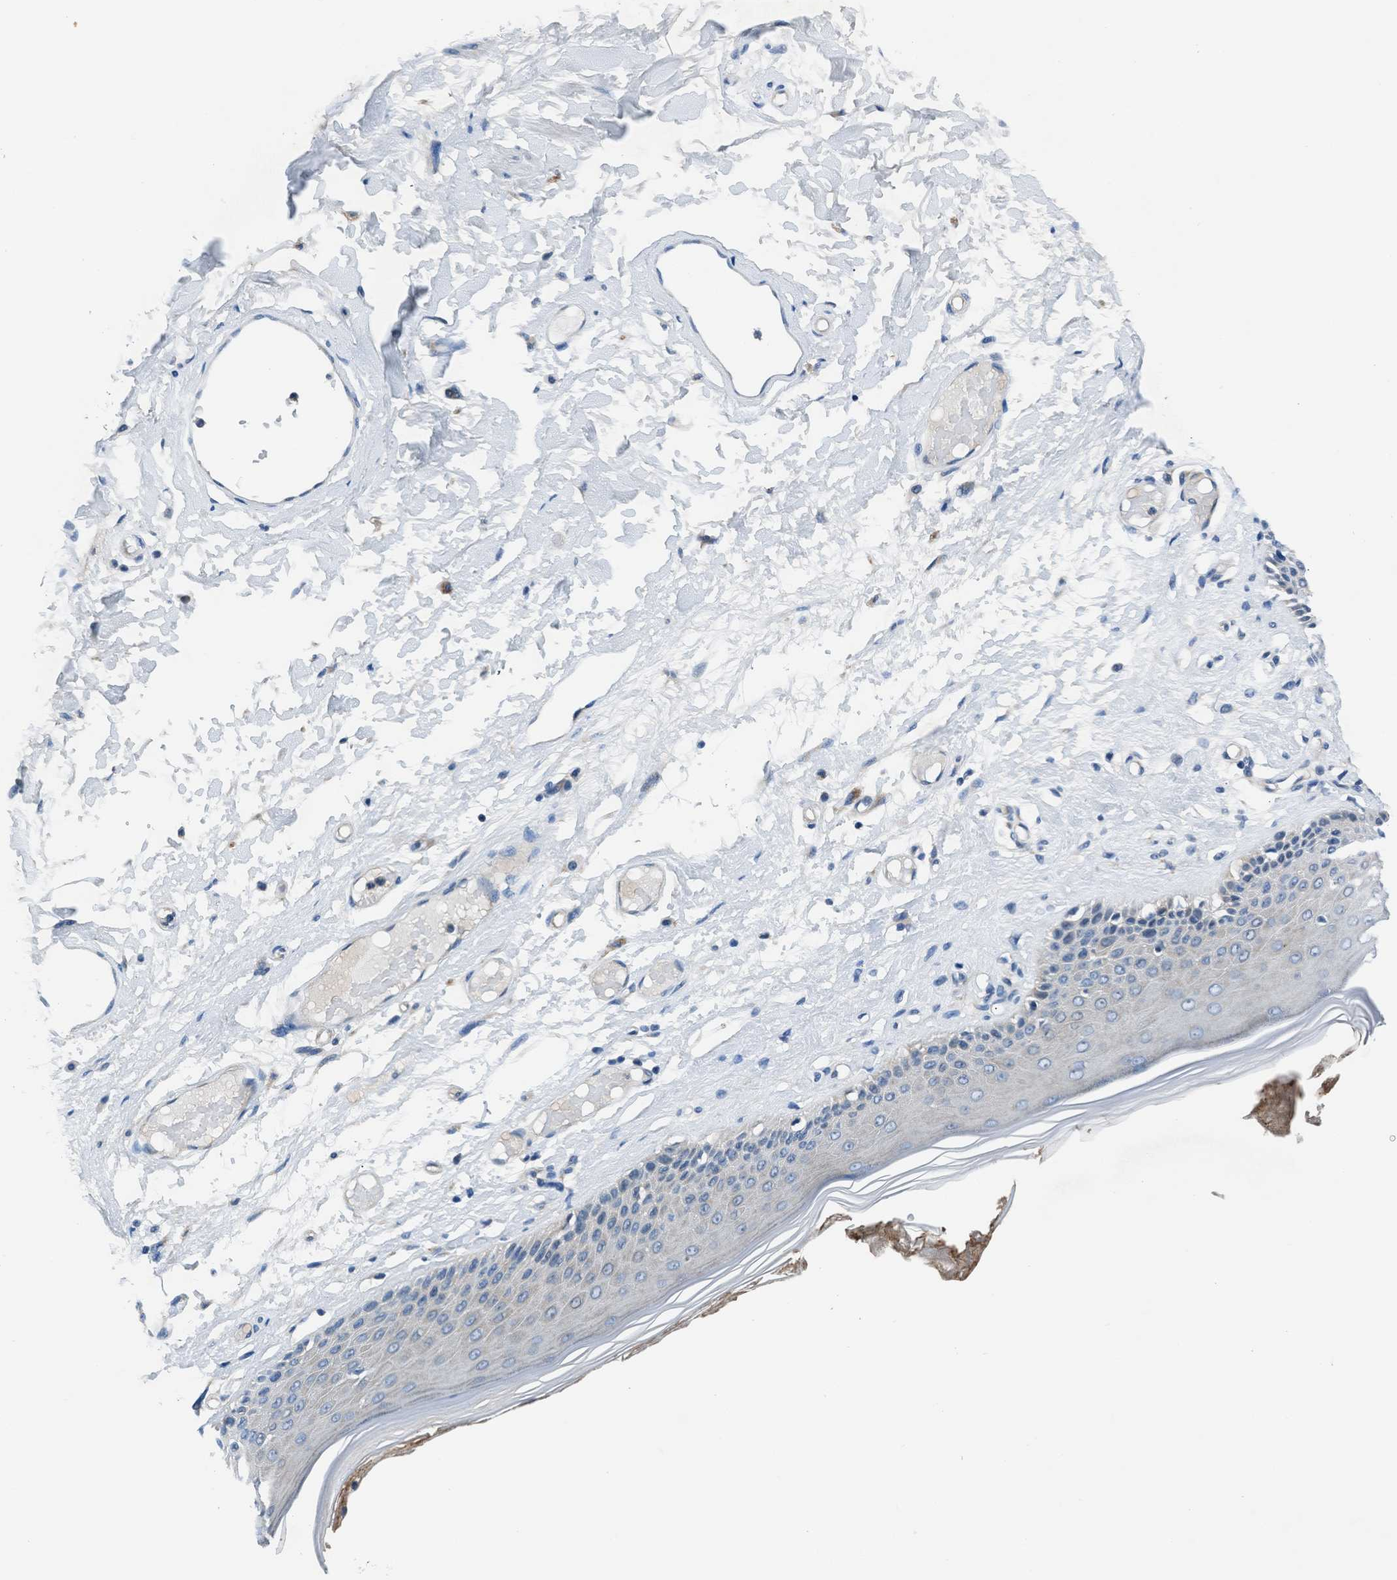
{"staining": {"intensity": "moderate", "quantity": "<25%", "location": "cytoplasmic/membranous"}, "tissue": "skin", "cell_type": "Epidermal cells", "image_type": "normal", "snomed": [{"axis": "morphology", "description": "Normal tissue, NOS"}, {"axis": "topography", "description": "Vulva"}], "caption": "A photomicrograph of skin stained for a protein reveals moderate cytoplasmic/membranous brown staining in epidermal cells. (brown staining indicates protein expression, while blue staining denotes nuclei).", "gene": "SLC38A6", "patient": {"sex": "female", "age": 73}}